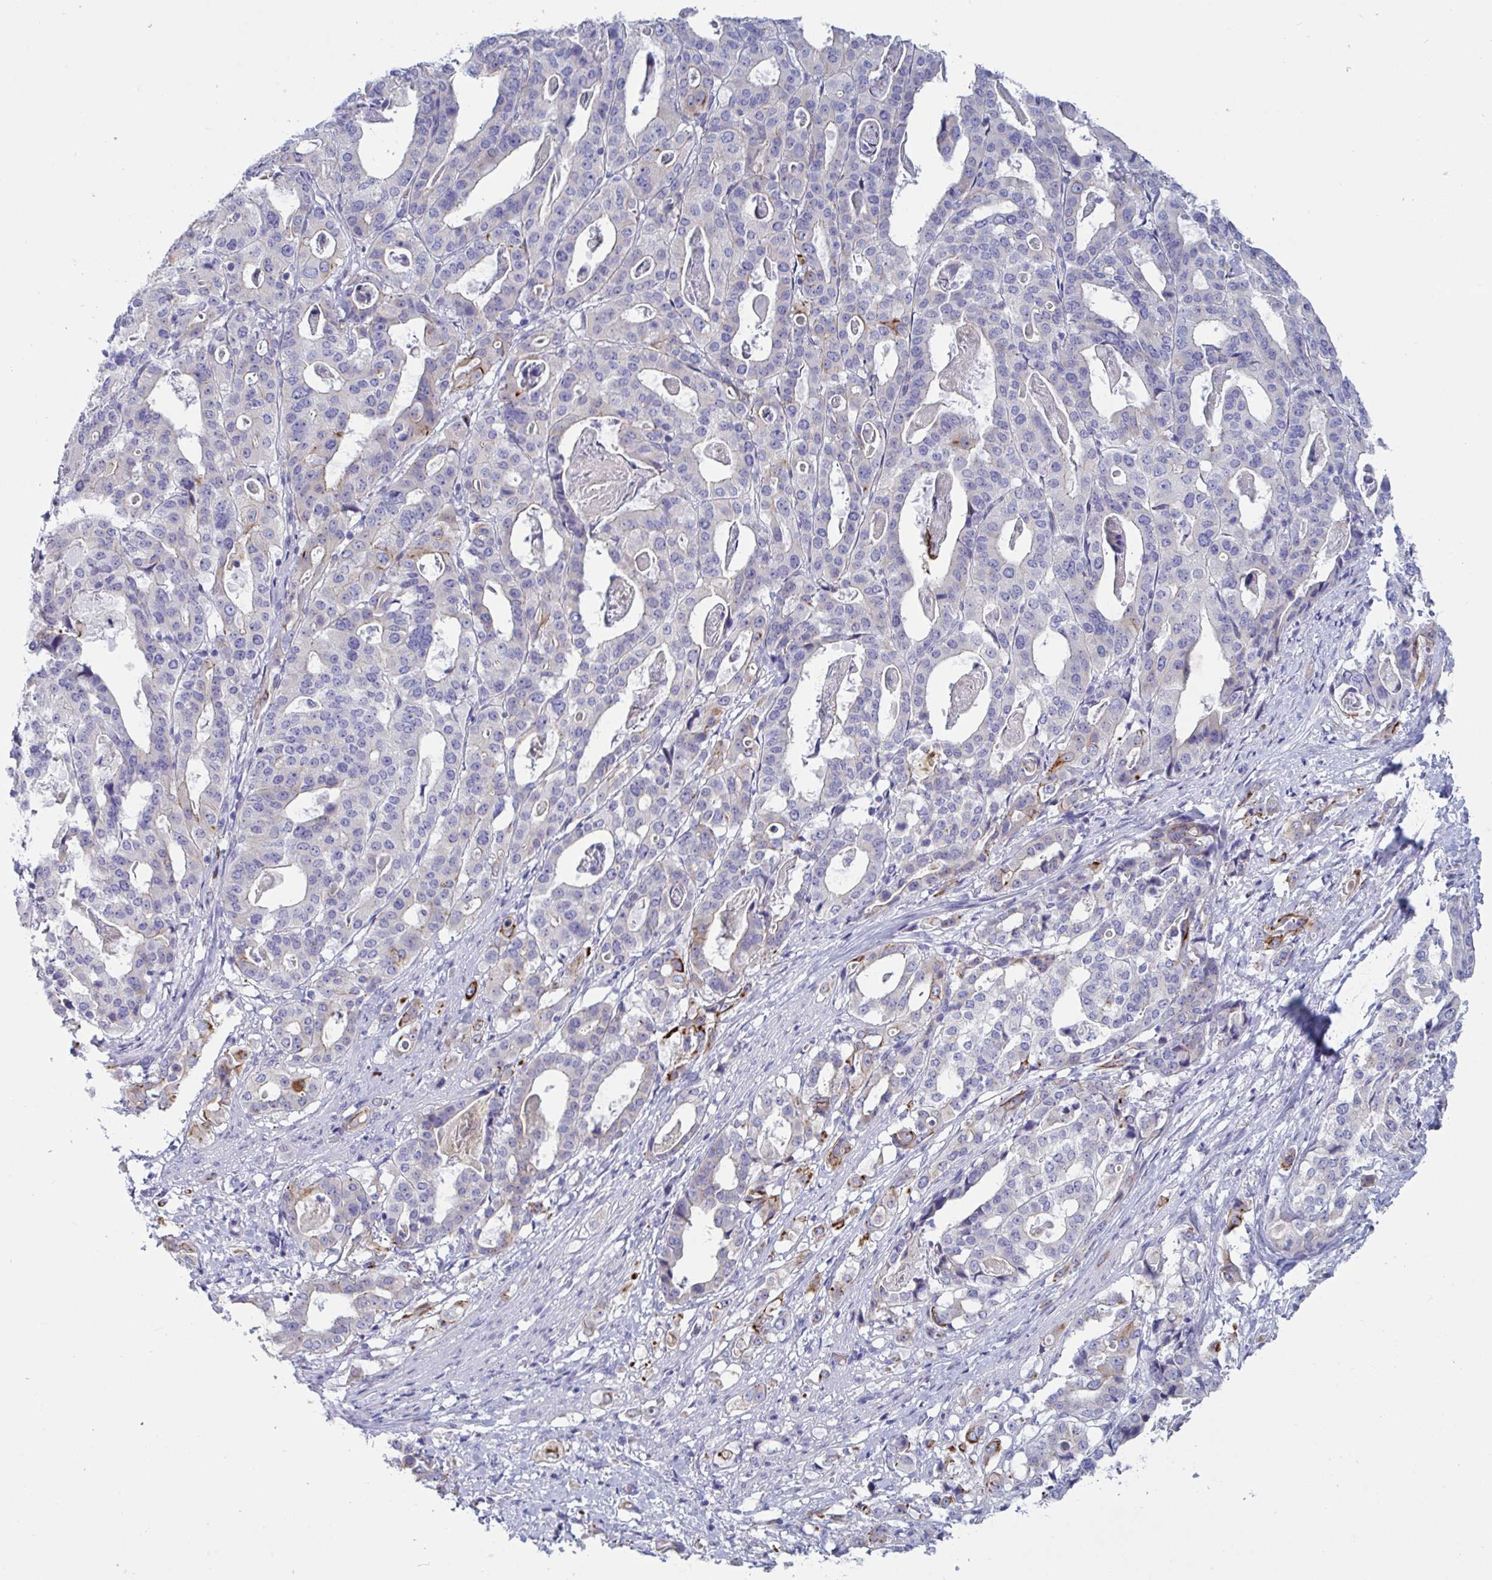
{"staining": {"intensity": "negative", "quantity": "none", "location": "none"}, "tissue": "stomach cancer", "cell_type": "Tumor cells", "image_type": "cancer", "snomed": [{"axis": "morphology", "description": "Adenocarcinoma, NOS"}, {"axis": "topography", "description": "Stomach"}], "caption": "Immunohistochemistry (IHC) of stomach cancer displays no expression in tumor cells.", "gene": "TAS2R38", "patient": {"sex": "male", "age": 48}}